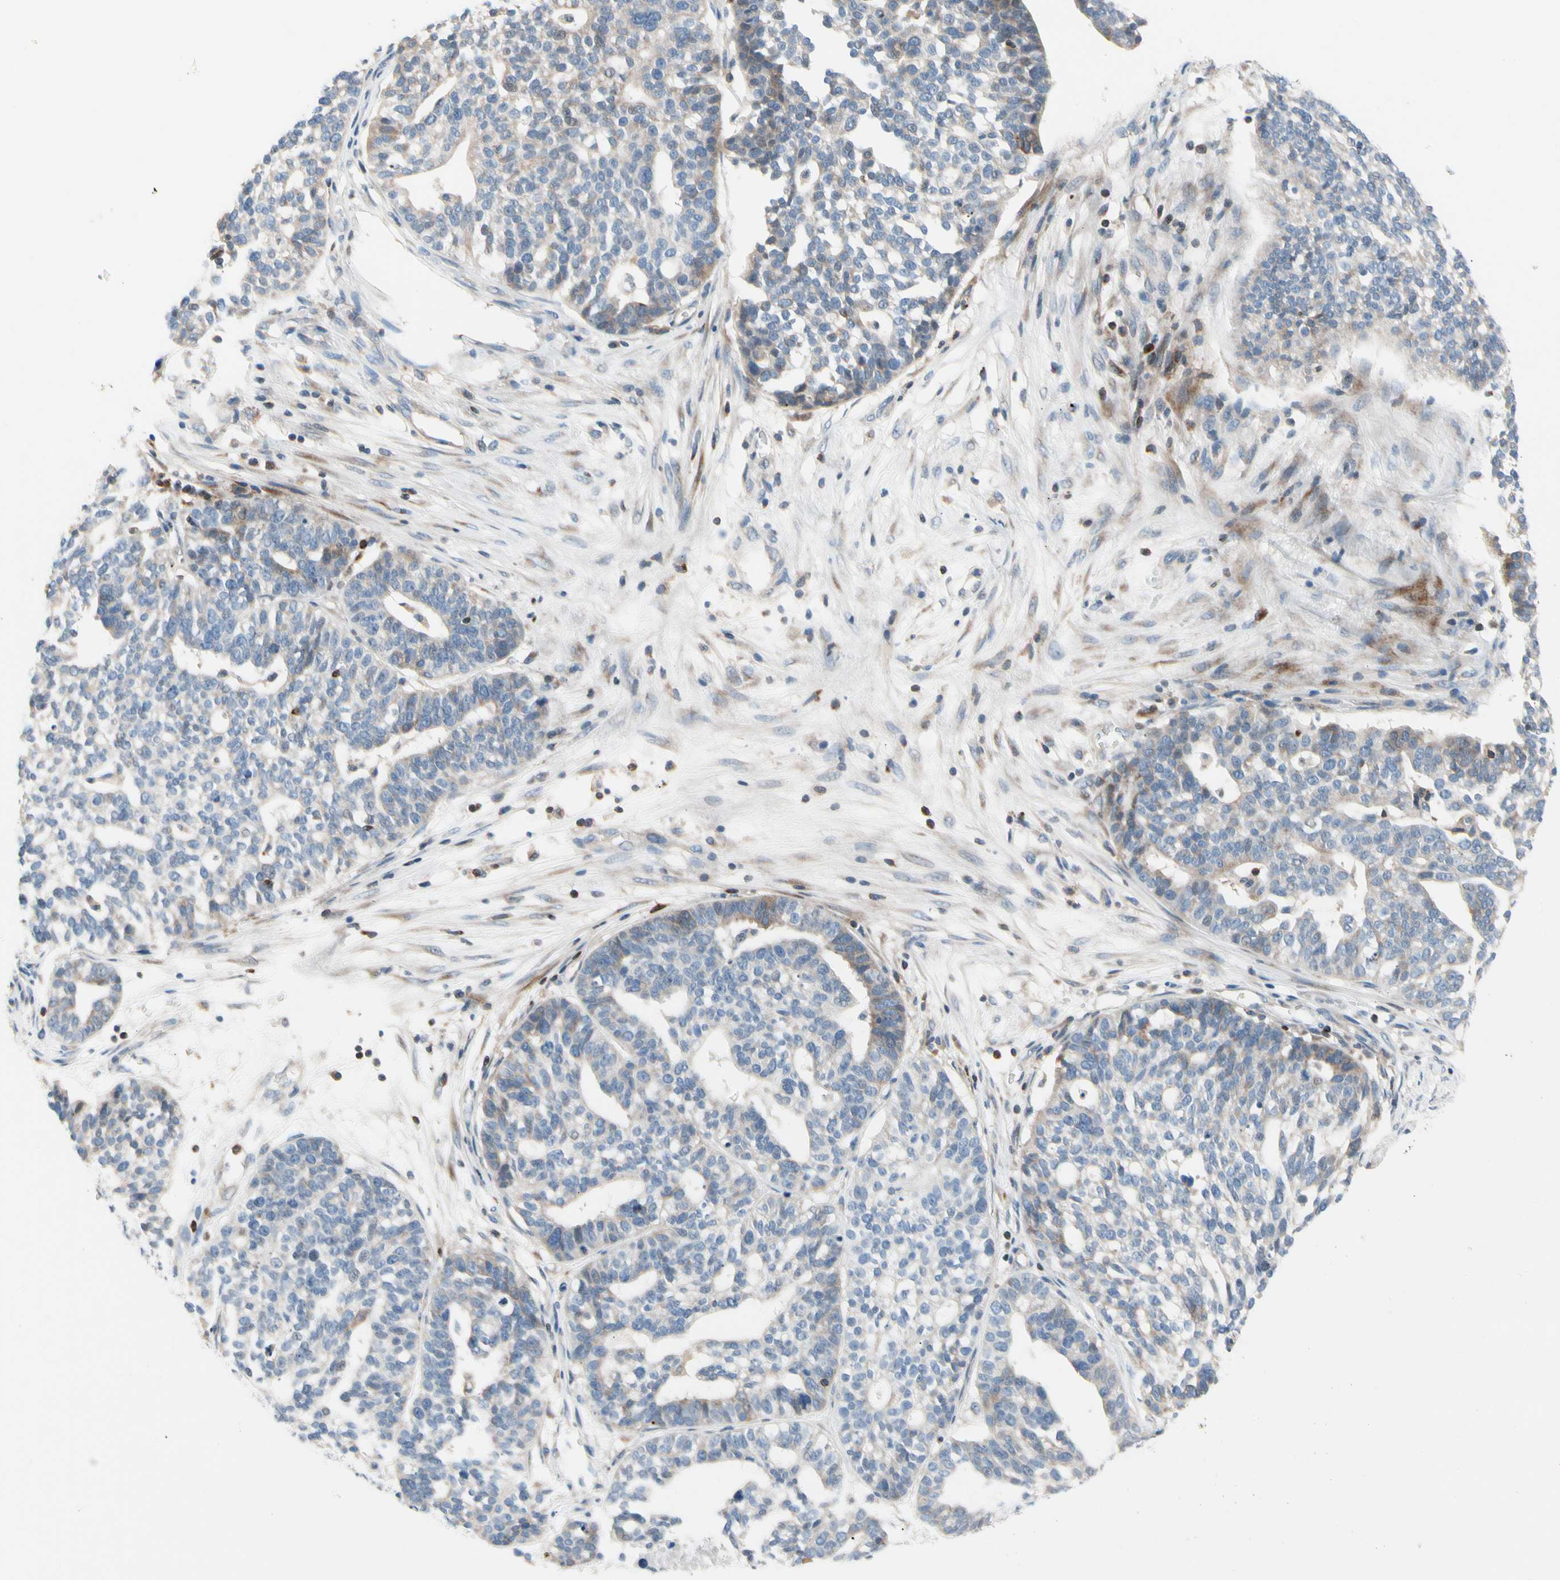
{"staining": {"intensity": "negative", "quantity": "none", "location": "none"}, "tissue": "ovarian cancer", "cell_type": "Tumor cells", "image_type": "cancer", "snomed": [{"axis": "morphology", "description": "Cystadenocarcinoma, serous, NOS"}, {"axis": "topography", "description": "Ovary"}], "caption": "Immunohistochemical staining of human ovarian serous cystadenocarcinoma demonstrates no significant expression in tumor cells.", "gene": "MAP3K3", "patient": {"sex": "female", "age": 59}}